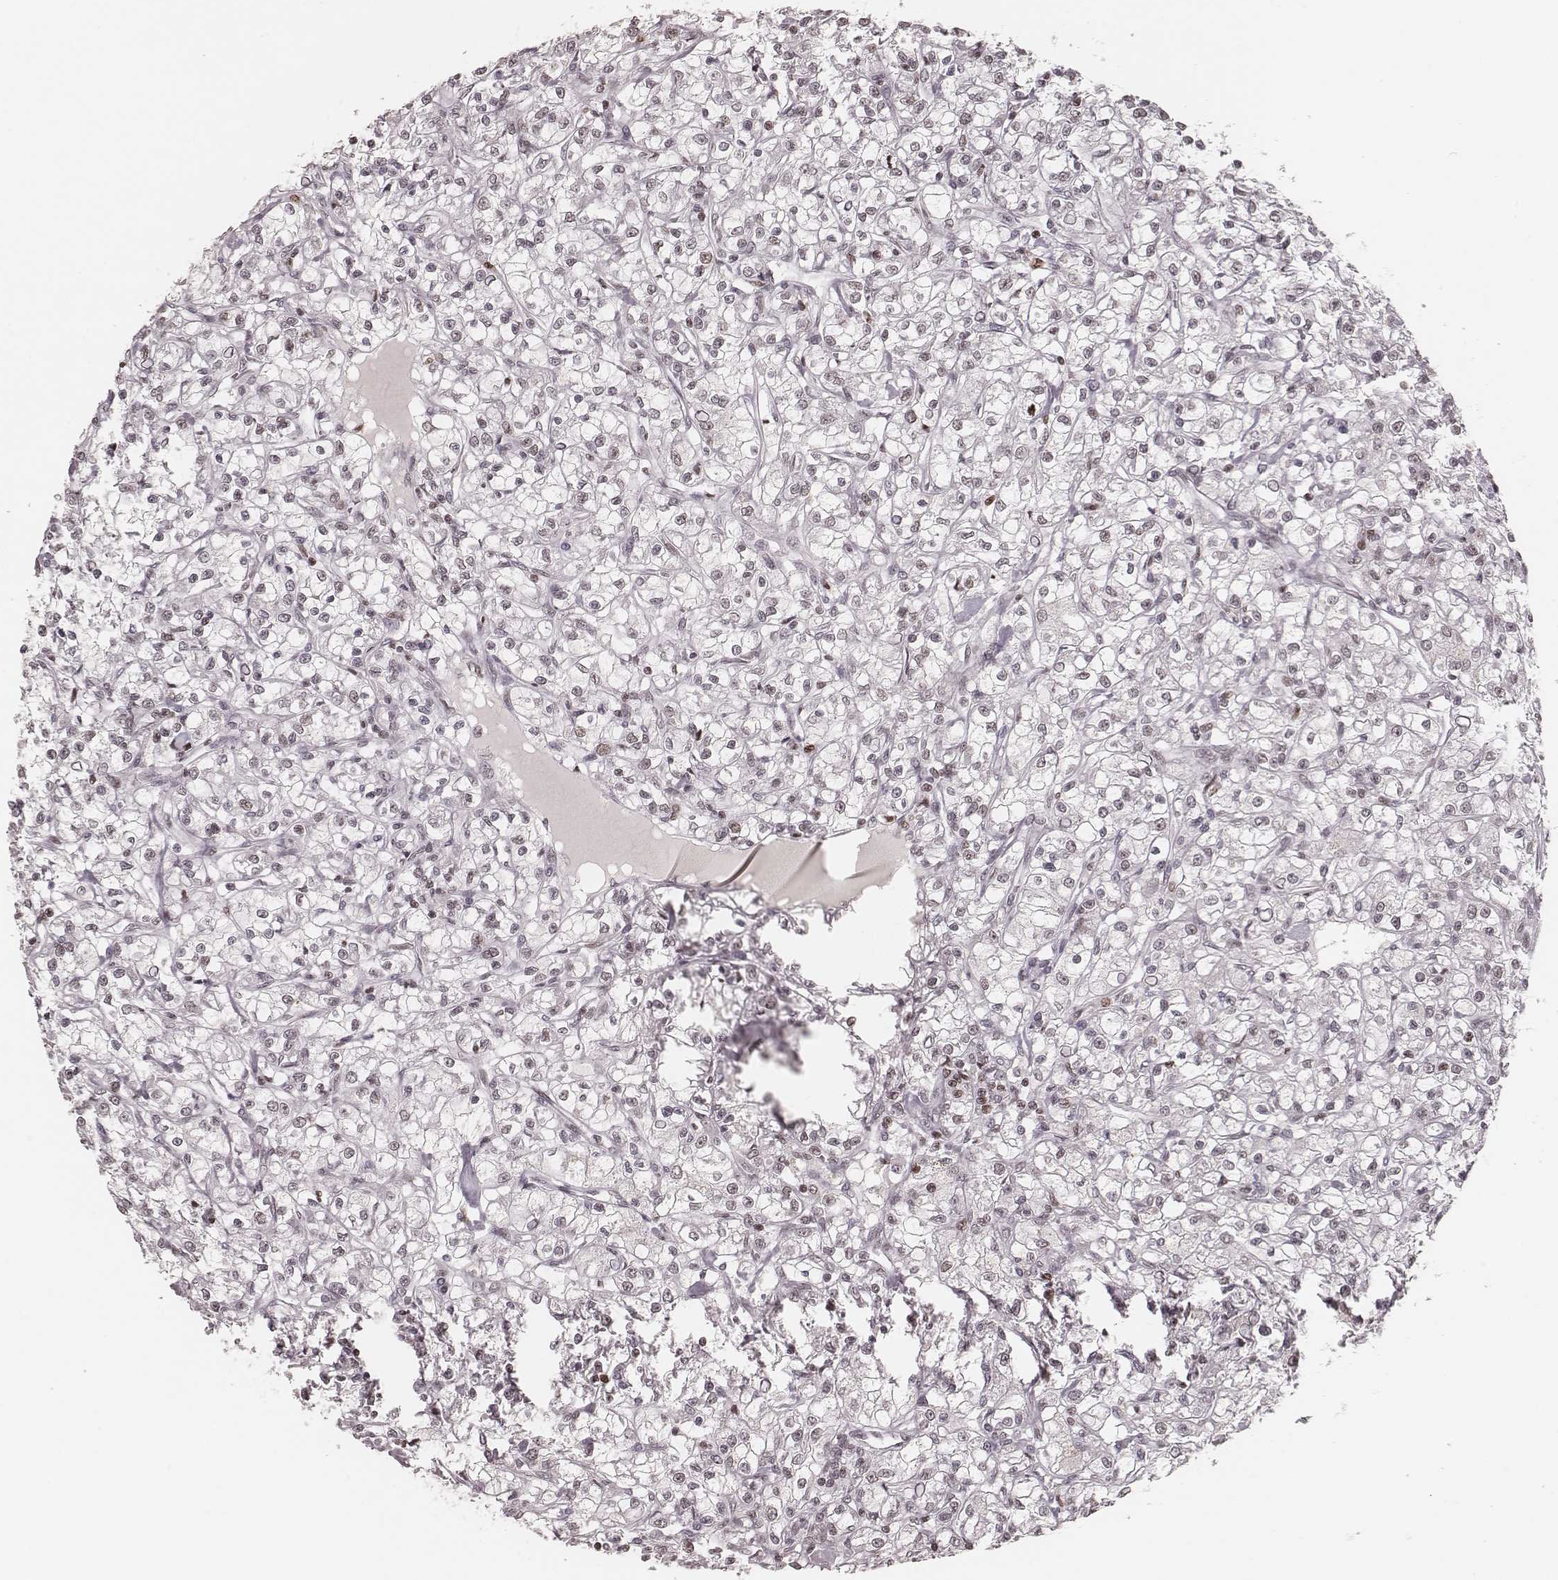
{"staining": {"intensity": "moderate", "quantity": "<25%", "location": "nuclear"}, "tissue": "renal cancer", "cell_type": "Tumor cells", "image_type": "cancer", "snomed": [{"axis": "morphology", "description": "Adenocarcinoma, NOS"}, {"axis": "topography", "description": "Kidney"}], "caption": "A low amount of moderate nuclear positivity is seen in approximately <25% of tumor cells in renal cancer (adenocarcinoma) tissue.", "gene": "PARP1", "patient": {"sex": "female", "age": 59}}